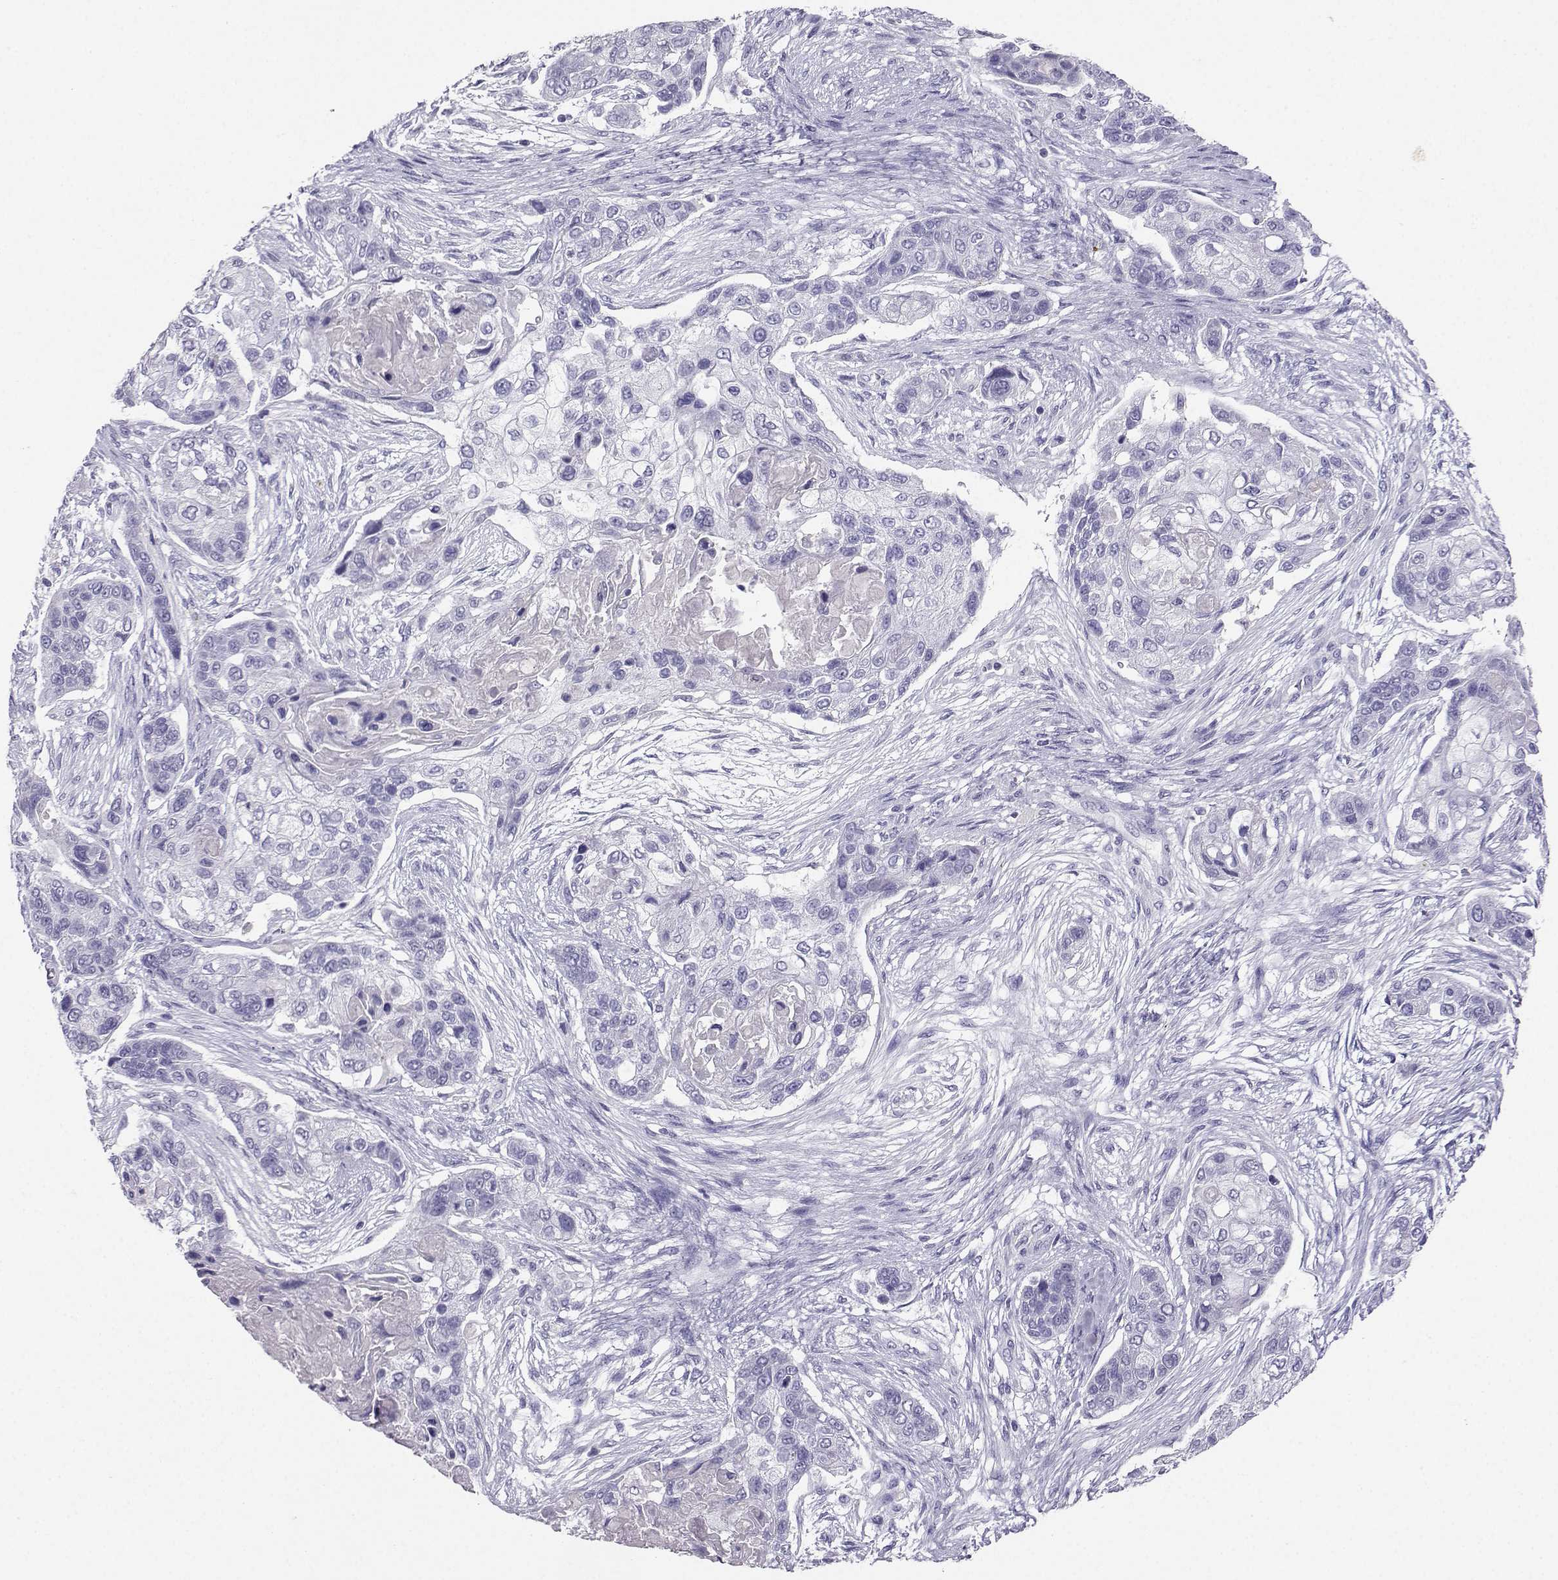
{"staining": {"intensity": "negative", "quantity": "none", "location": "none"}, "tissue": "lung cancer", "cell_type": "Tumor cells", "image_type": "cancer", "snomed": [{"axis": "morphology", "description": "Squamous cell carcinoma, NOS"}, {"axis": "topography", "description": "Lung"}], "caption": "Photomicrograph shows no protein positivity in tumor cells of lung cancer tissue. (DAB IHC, high magnification).", "gene": "GRIK4", "patient": {"sex": "male", "age": 69}}